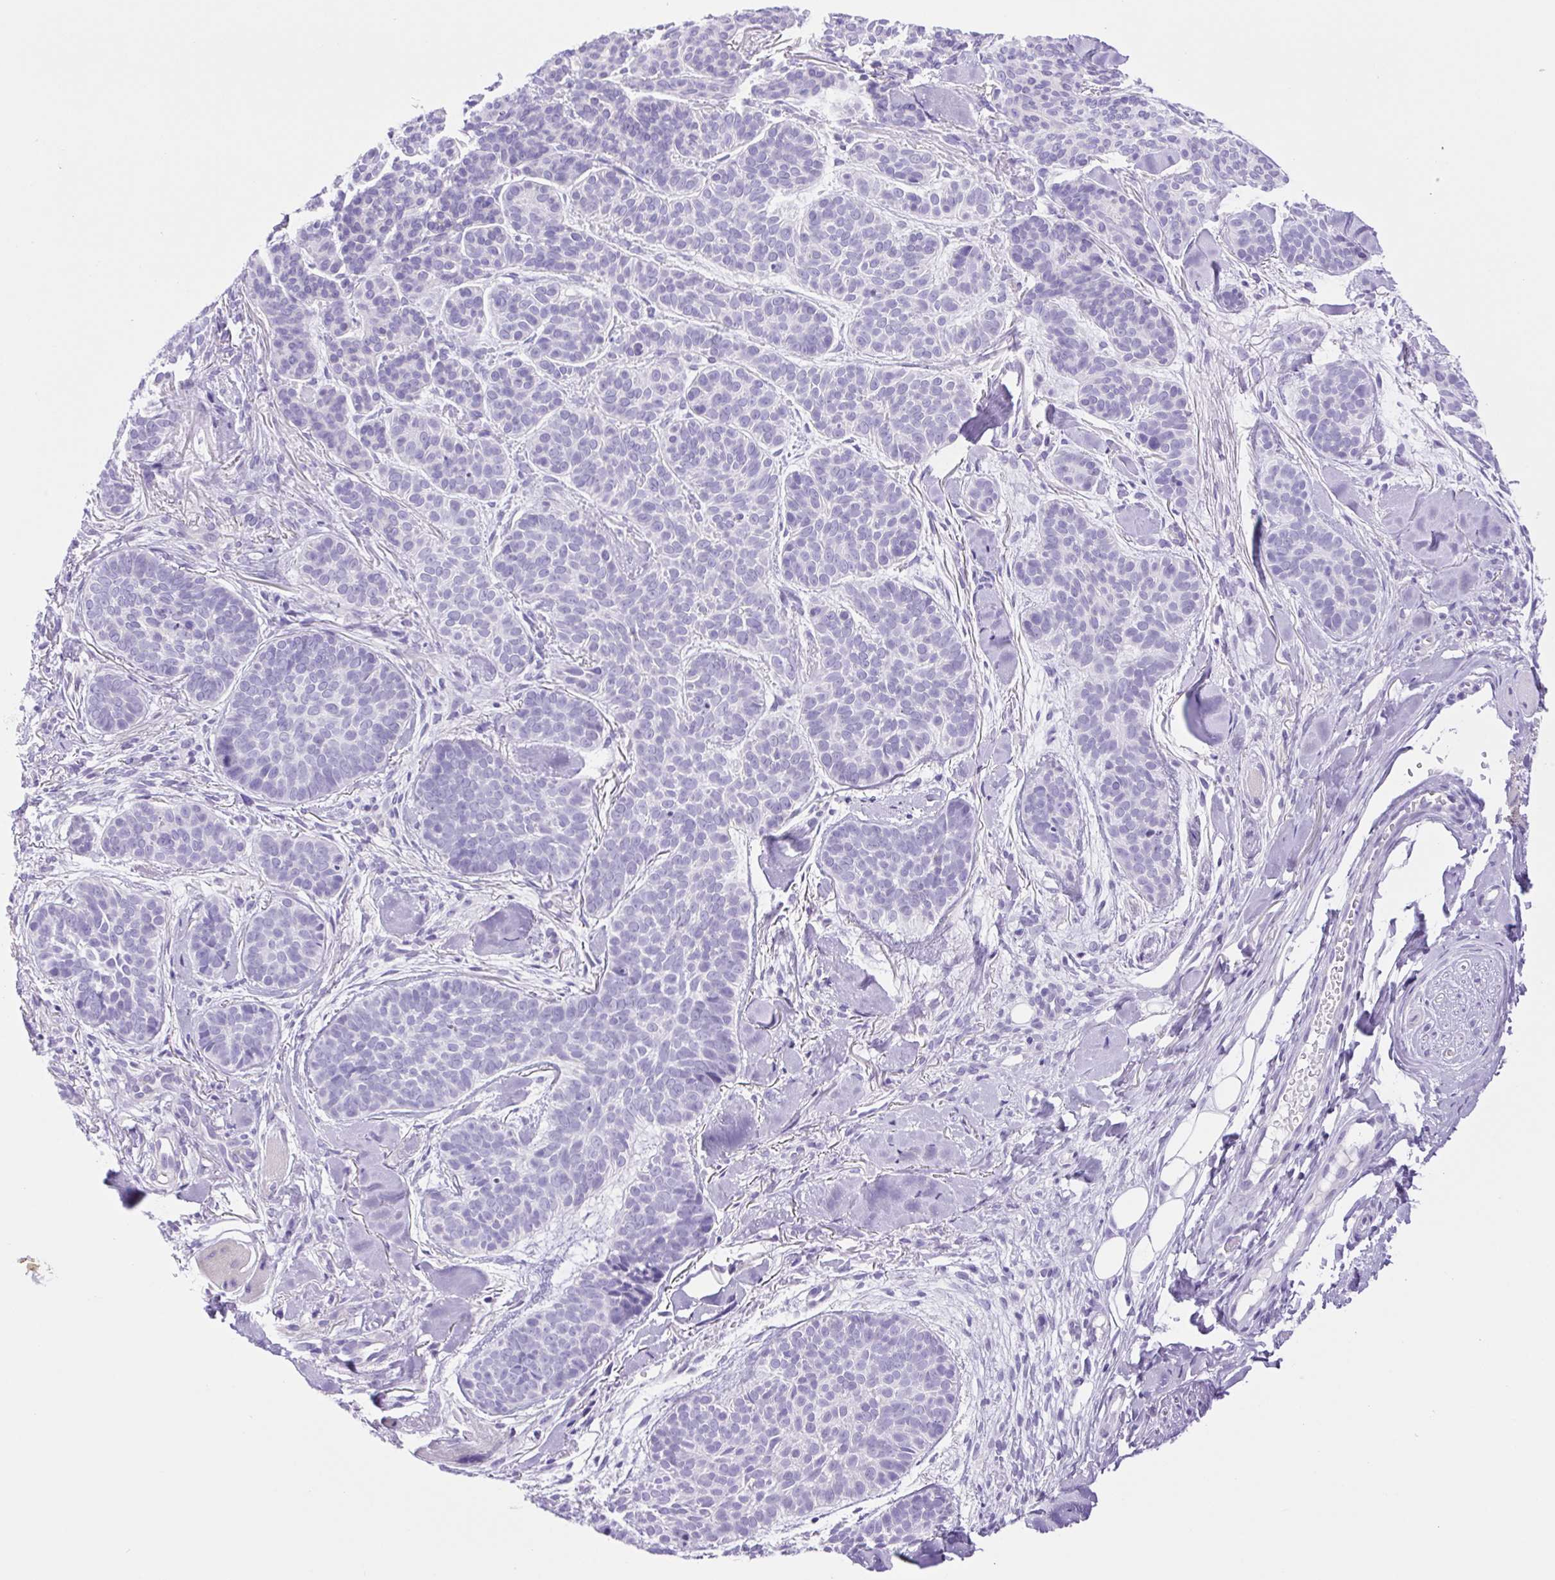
{"staining": {"intensity": "negative", "quantity": "none", "location": "none"}, "tissue": "skin cancer", "cell_type": "Tumor cells", "image_type": "cancer", "snomed": [{"axis": "morphology", "description": "Basal cell carcinoma"}, {"axis": "topography", "description": "Skin"}, {"axis": "topography", "description": "Skin of nose"}], "caption": "Immunohistochemistry photomicrograph of neoplastic tissue: skin cancer stained with DAB displays no significant protein positivity in tumor cells. (DAB (3,3'-diaminobenzidine) immunohistochemistry (IHC), high magnification).", "gene": "CDSN", "patient": {"sex": "female", "age": 81}}